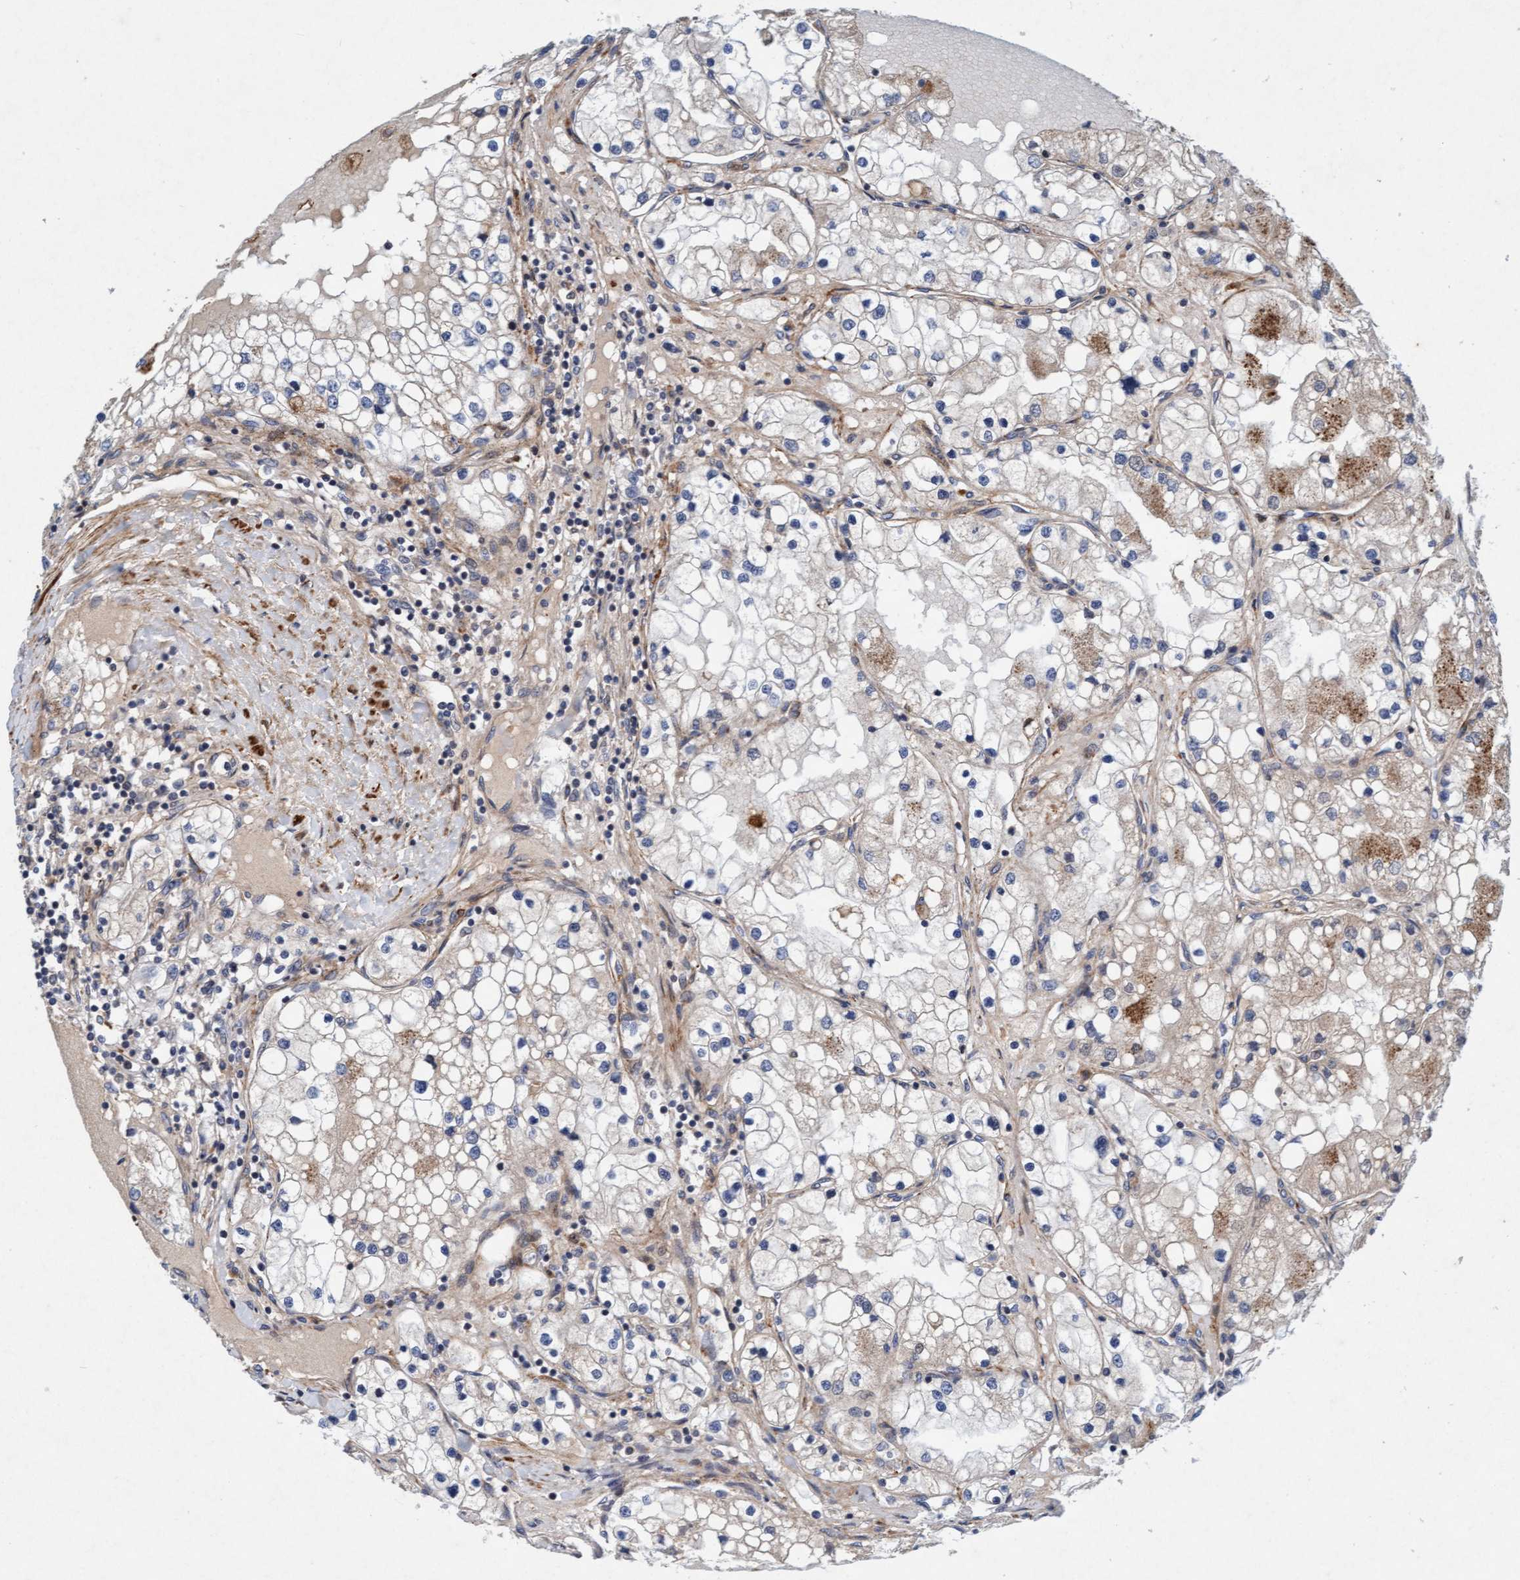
{"staining": {"intensity": "weak", "quantity": "25%-75%", "location": "cytoplasmic/membranous"}, "tissue": "renal cancer", "cell_type": "Tumor cells", "image_type": "cancer", "snomed": [{"axis": "morphology", "description": "Adenocarcinoma, NOS"}, {"axis": "topography", "description": "Kidney"}], "caption": "This image reveals adenocarcinoma (renal) stained with immunohistochemistry to label a protein in brown. The cytoplasmic/membranous of tumor cells show weak positivity for the protein. Nuclei are counter-stained blue.", "gene": "TMEM70", "patient": {"sex": "male", "age": 68}}